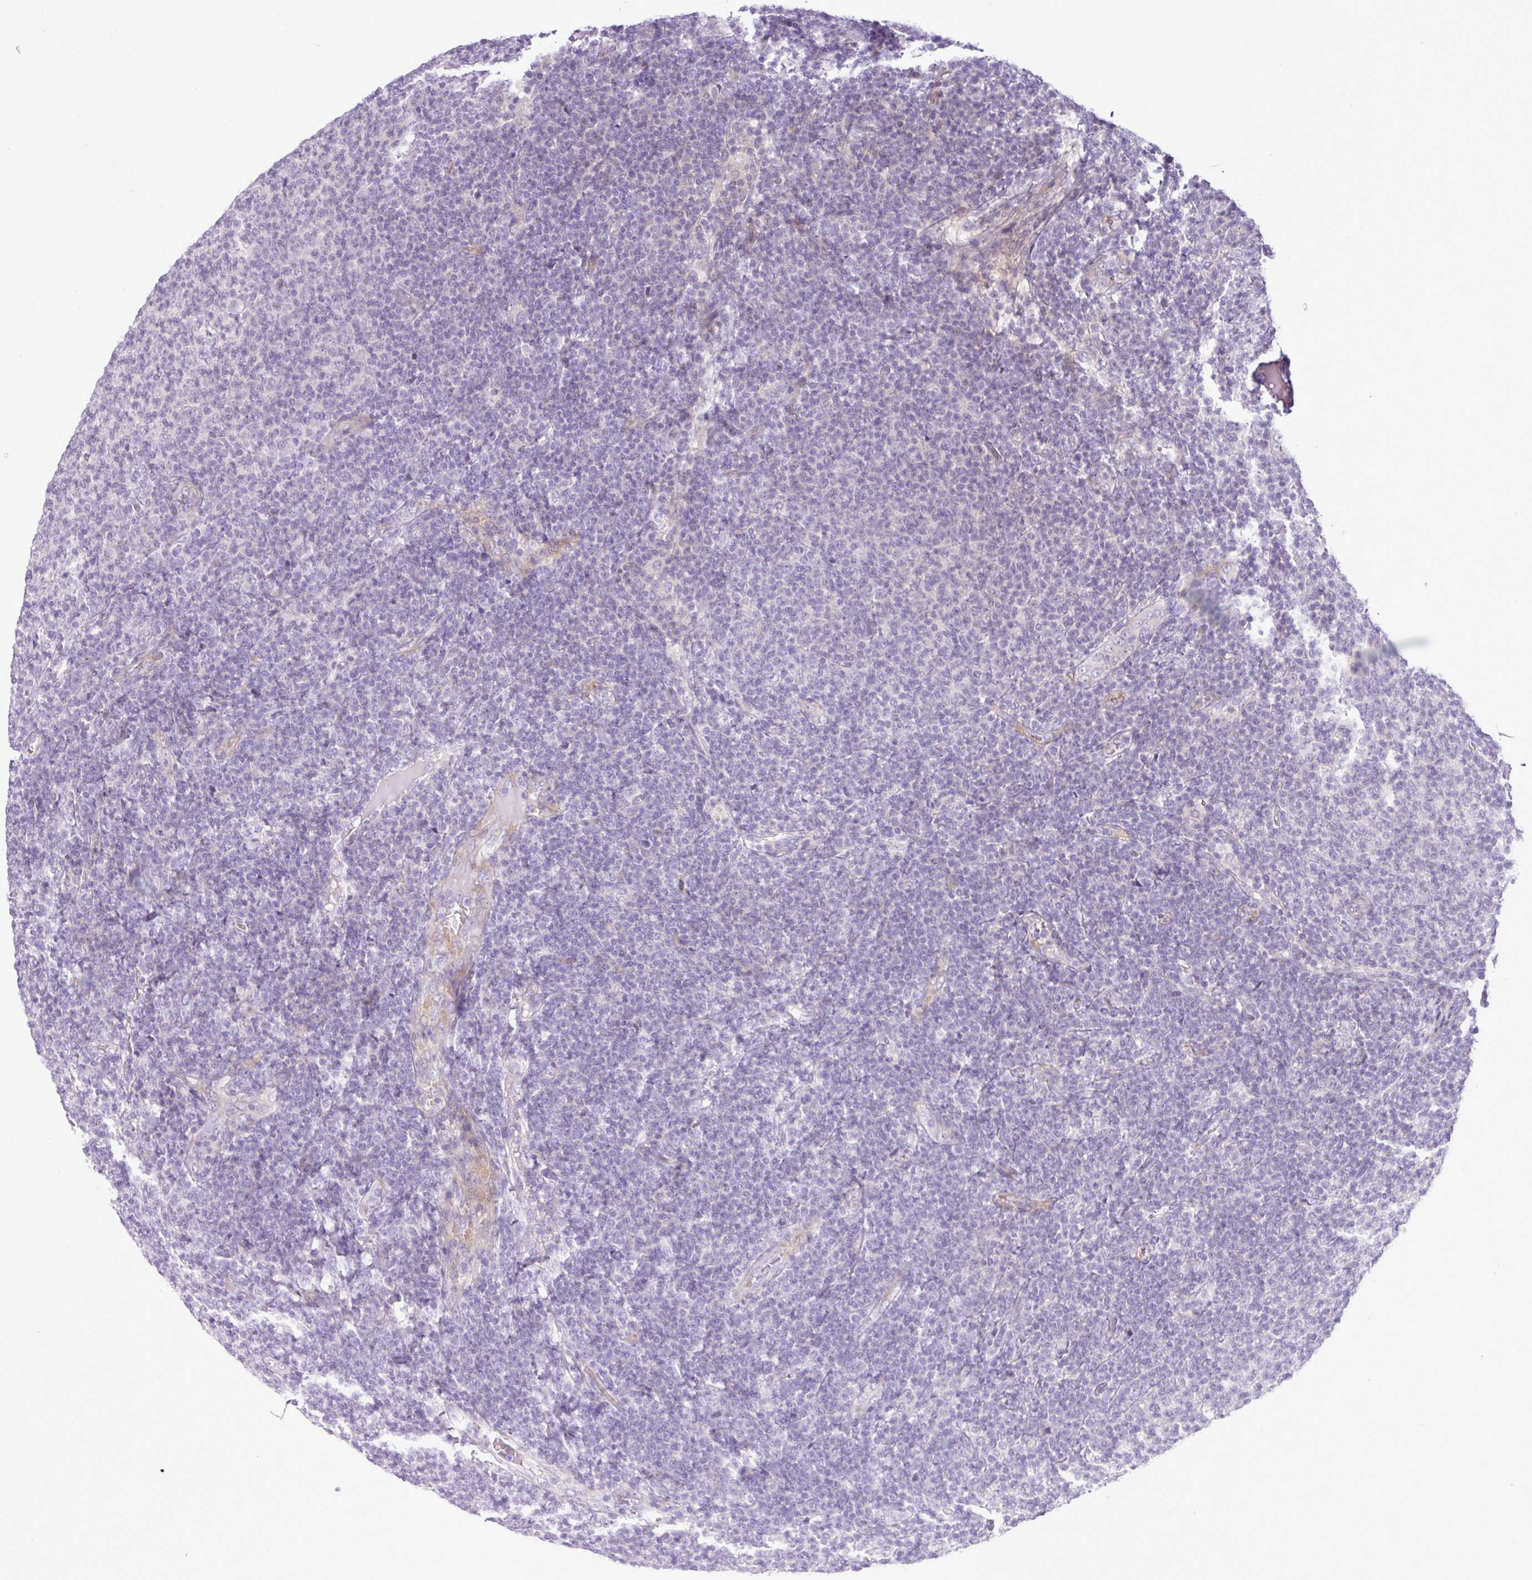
{"staining": {"intensity": "negative", "quantity": "none", "location": "none"}, "tissue": "lymphoma", "cell_type": "Tumor cells", "image_type": "cancer", "snomed": [{"axis": "morphology", "description": "Malignant lymphoma, non-Hodgkin's type, Low grade"}, {"axis": "topography", "description": "Lymph node"}], "caption": "This is an immunohistochemistry image of human low-grade malignant lymphoma, non-Hodgkin's type. There is no positivity in tumor cells.", "gene": "DNAJB13", "patient": {"sex": "male", "age": 66}}